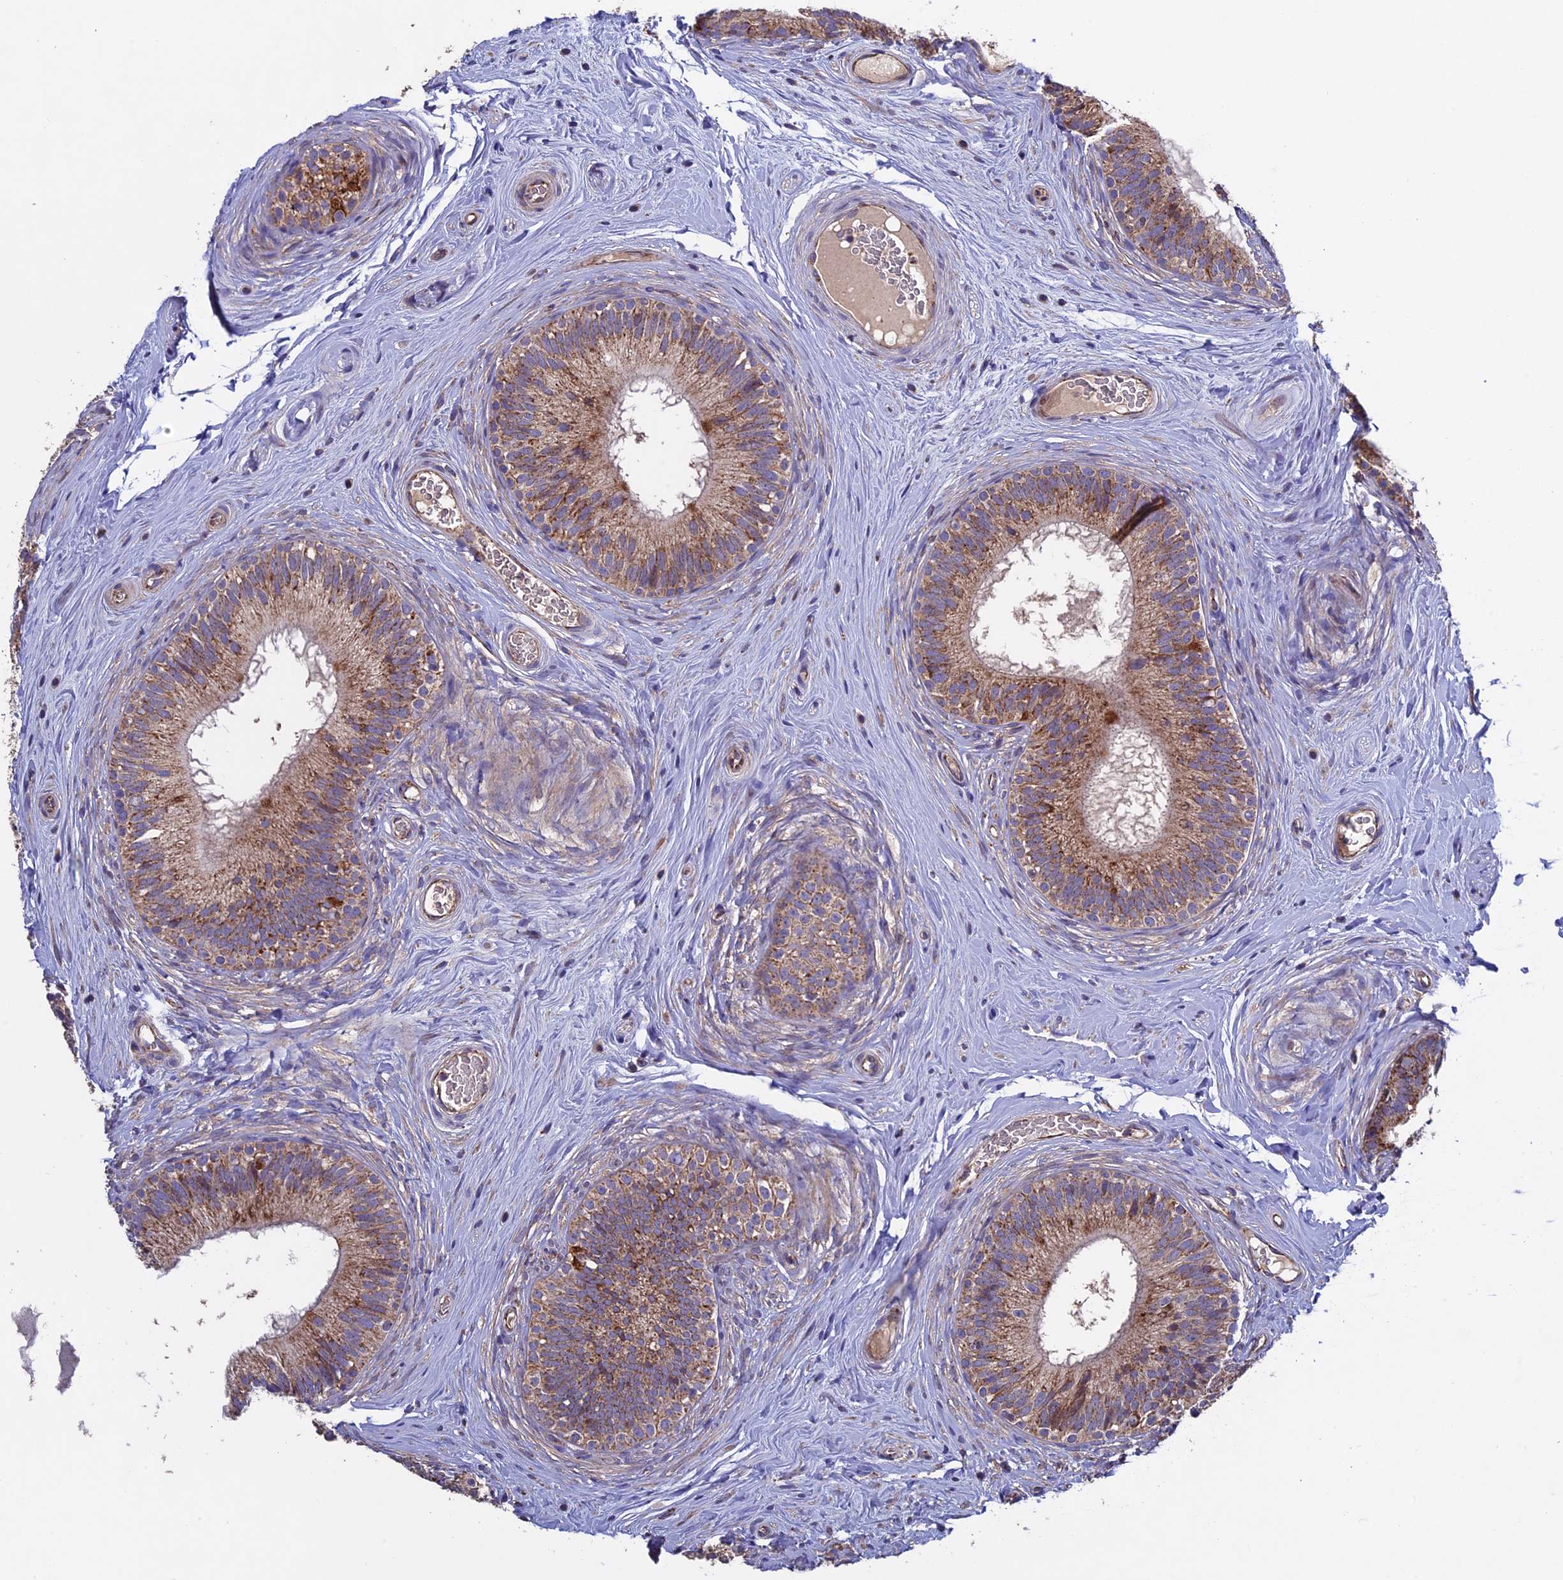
{"staining": {"intensity": "moderate", "quantity": "25%-75%", "location": "cytoplasmic/membranous"}, "tissue": "epididymis", "cell_type": "Glandular cells", "image_type": "normal", "snomed": [{"axis": "morphology", "description": "Normal tissue, NOS"}, {"axis": "topography", "description": "Epididymis"}], "caption": "Approximately 25%-75% of glandular cells in benign human epididymis exhibit moderate cytoplasmic/membranous protein staining as visualized by brown immunohistochemical staining.", "gene": "RNF17", "patient": {"sex": "male", "age": 33}}